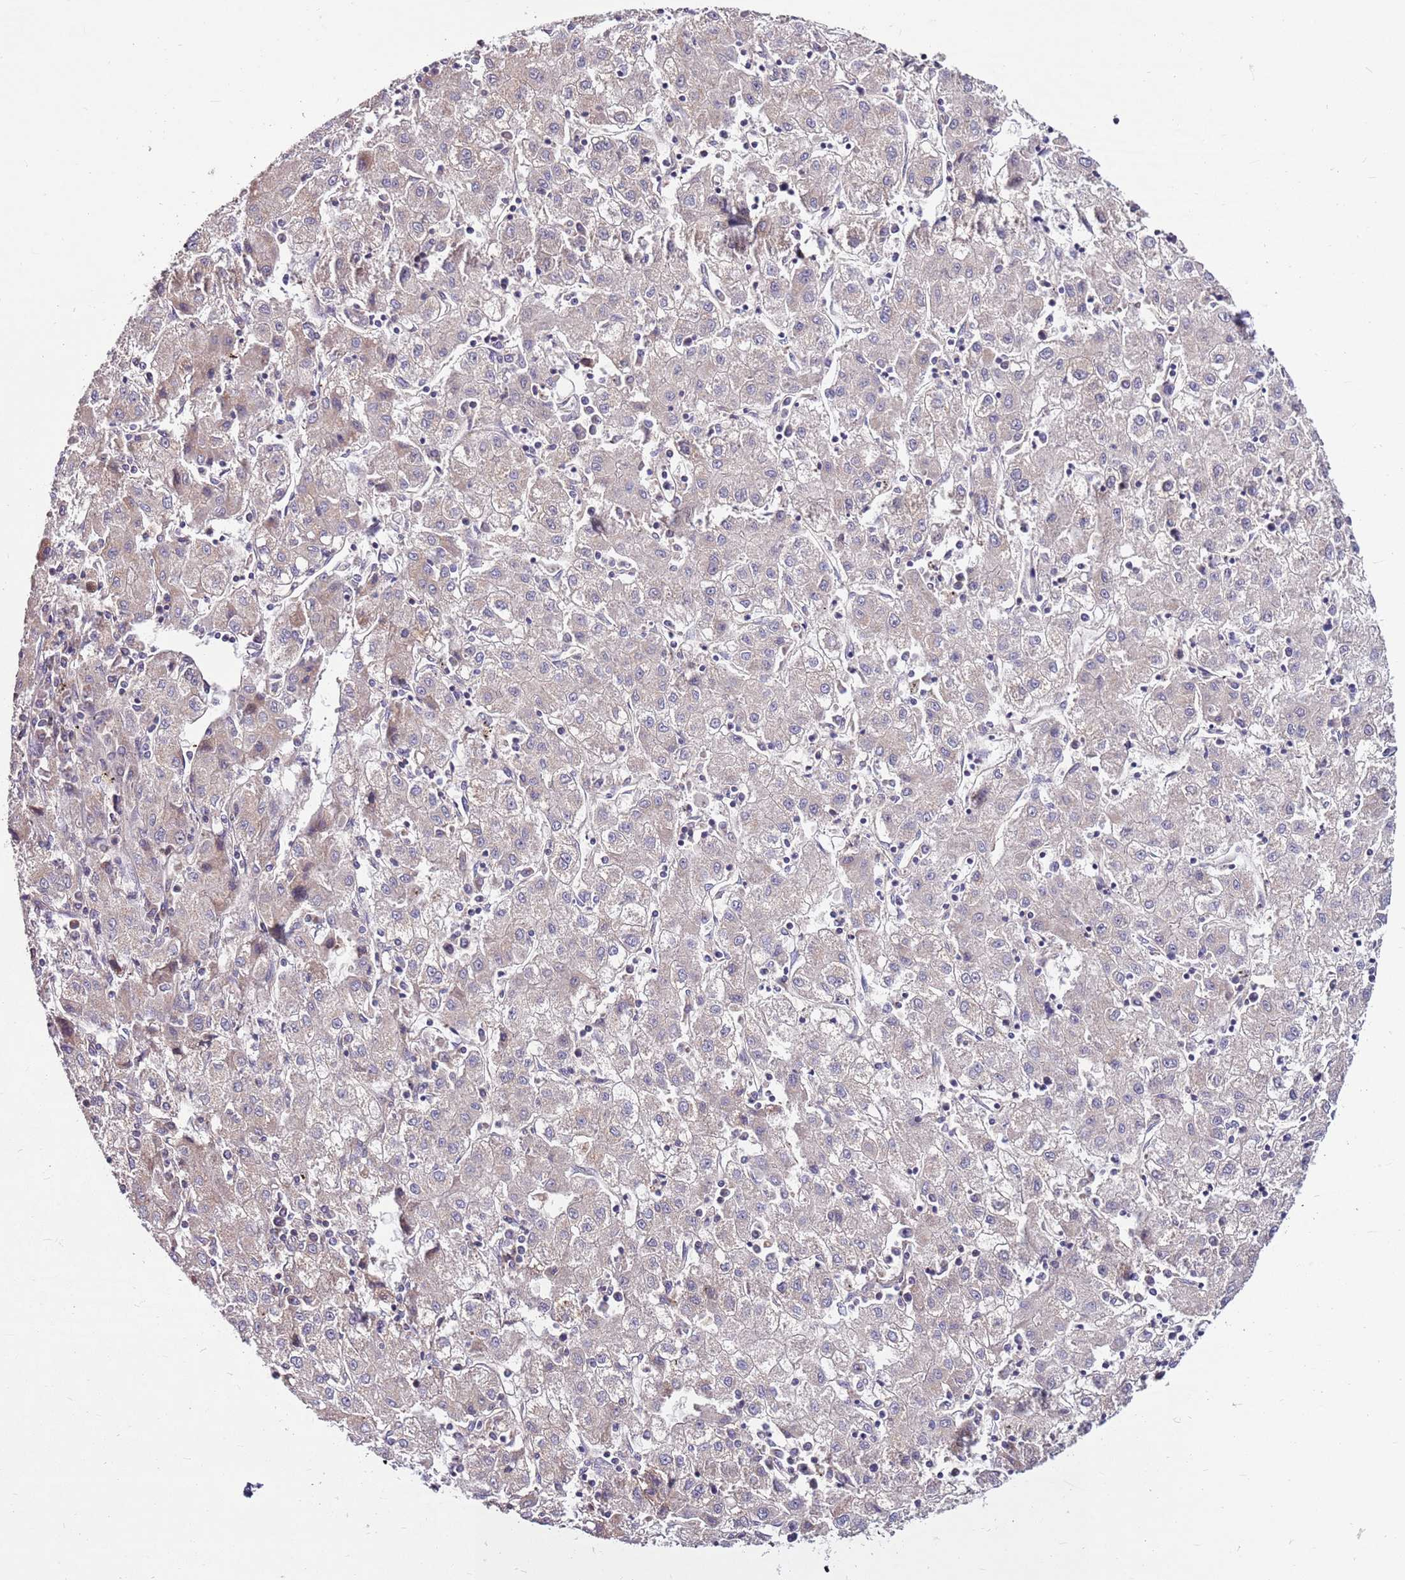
{"staining": {"intensity": "weak", "quantity": "<25%", "location": "cytoplasmic/membranous"}, "tissue": "liver cancer", "cell_type": "Tumor cells", "image_type": "cancer", "snomed": [{"axis": "morphology", "description": "Carcinoma, Hepatocellular, NOS"}, {"axis": "topography", "description": "Liver"}], "caption": "Immunohistochemical staining of liver cancer (hepatocellular carcinoma) exhibits no significant positivity in tumor cells.", "gene": "SMG1", "patient": {"sex": "male", "age": 72}}